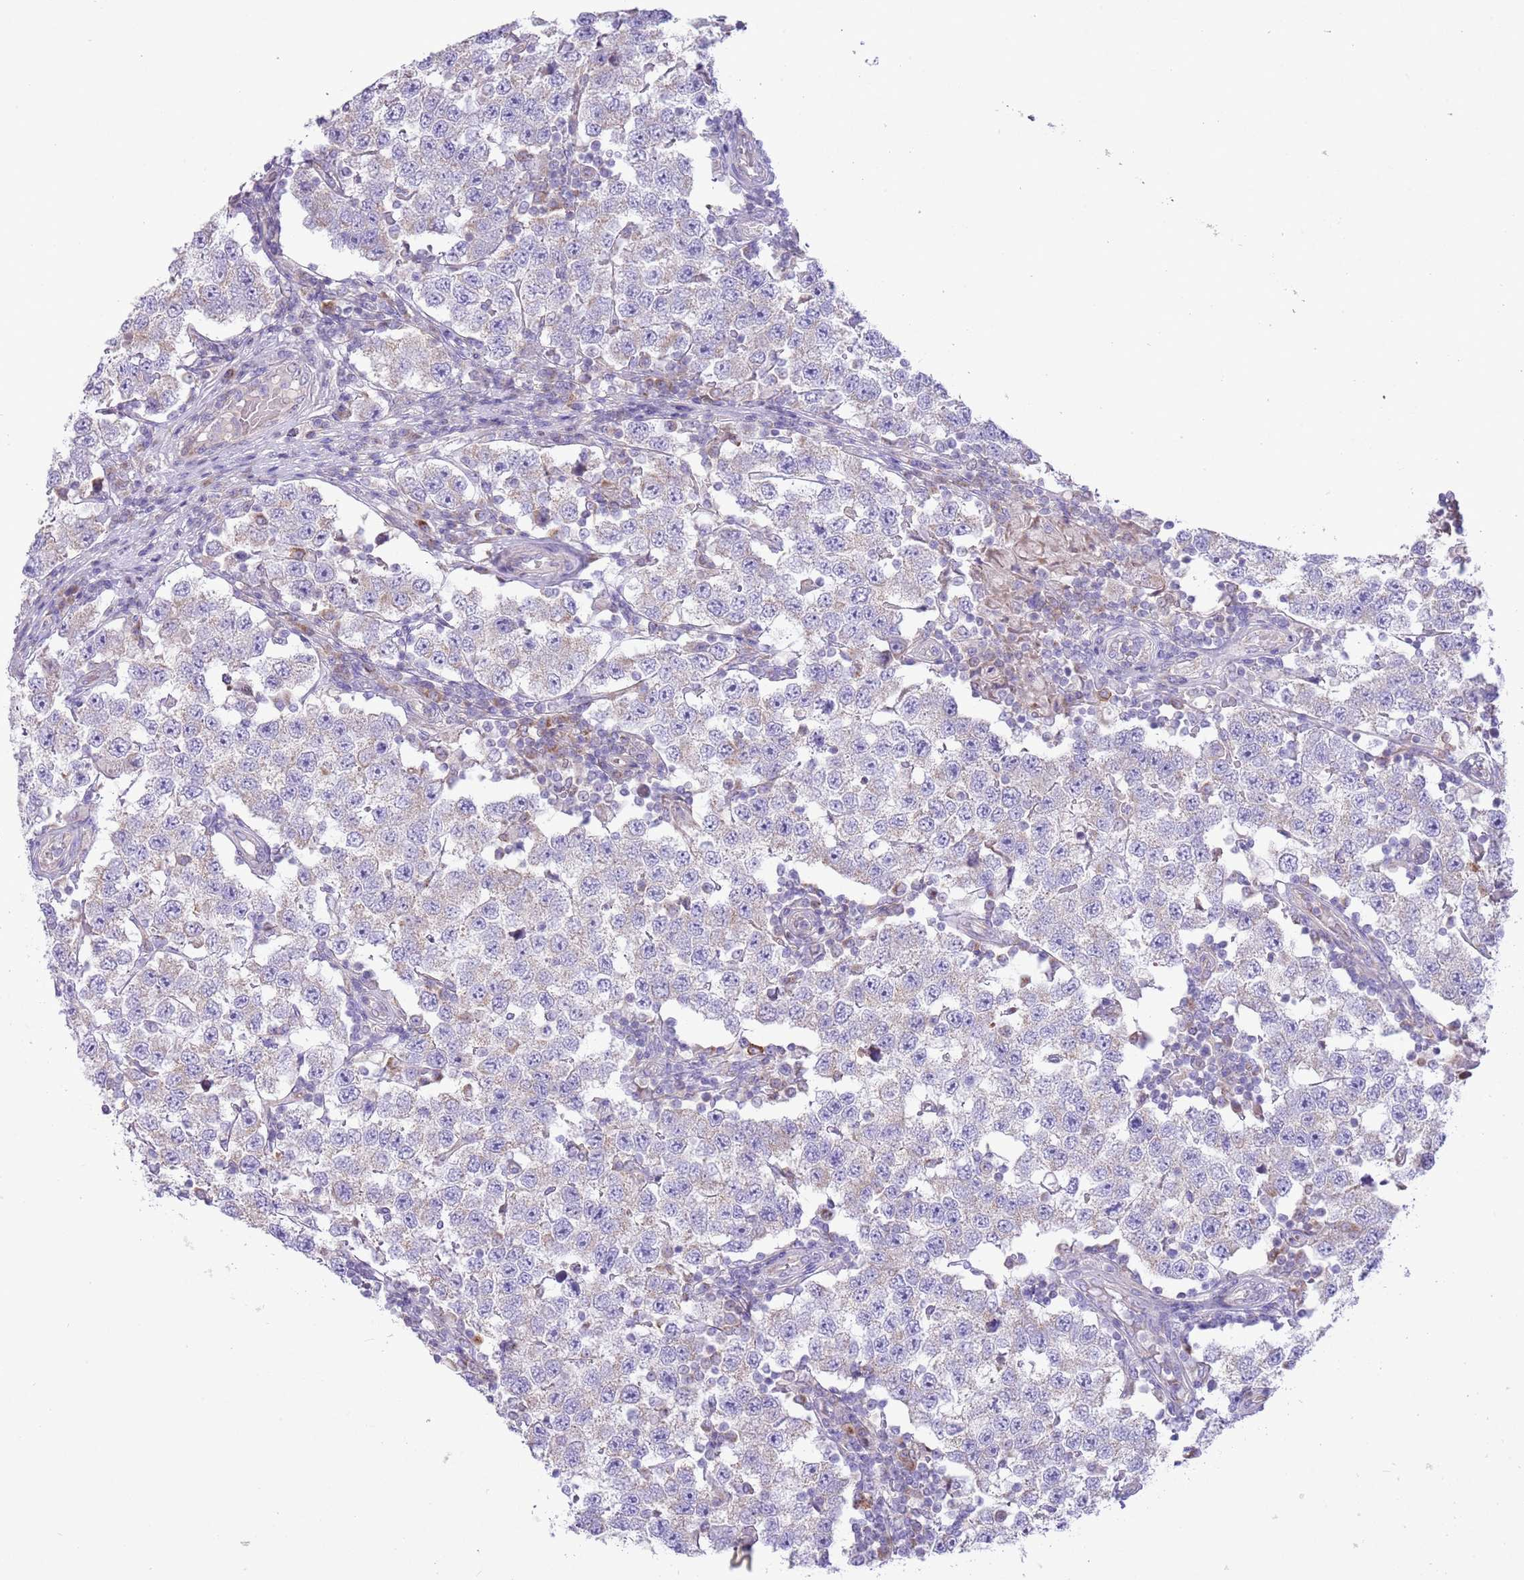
{"staining": {"intensity": "negative", "quantity": "none", "location": "none"}, "tissue": "testis cancer", "cell_type": "Tumor cells", "image_type": "cancer", "snomed": [{"axis": "morphology", "description": "Seminoma, NOS"}, {"axis": "topography", "description": "Testis"}], "caption": "Testis cancer was stained to show a protein in brown. There is no significant positivity in tumor cells.", "gene": "OAZ2", "patient": {"sex": "male", "age": 34}}